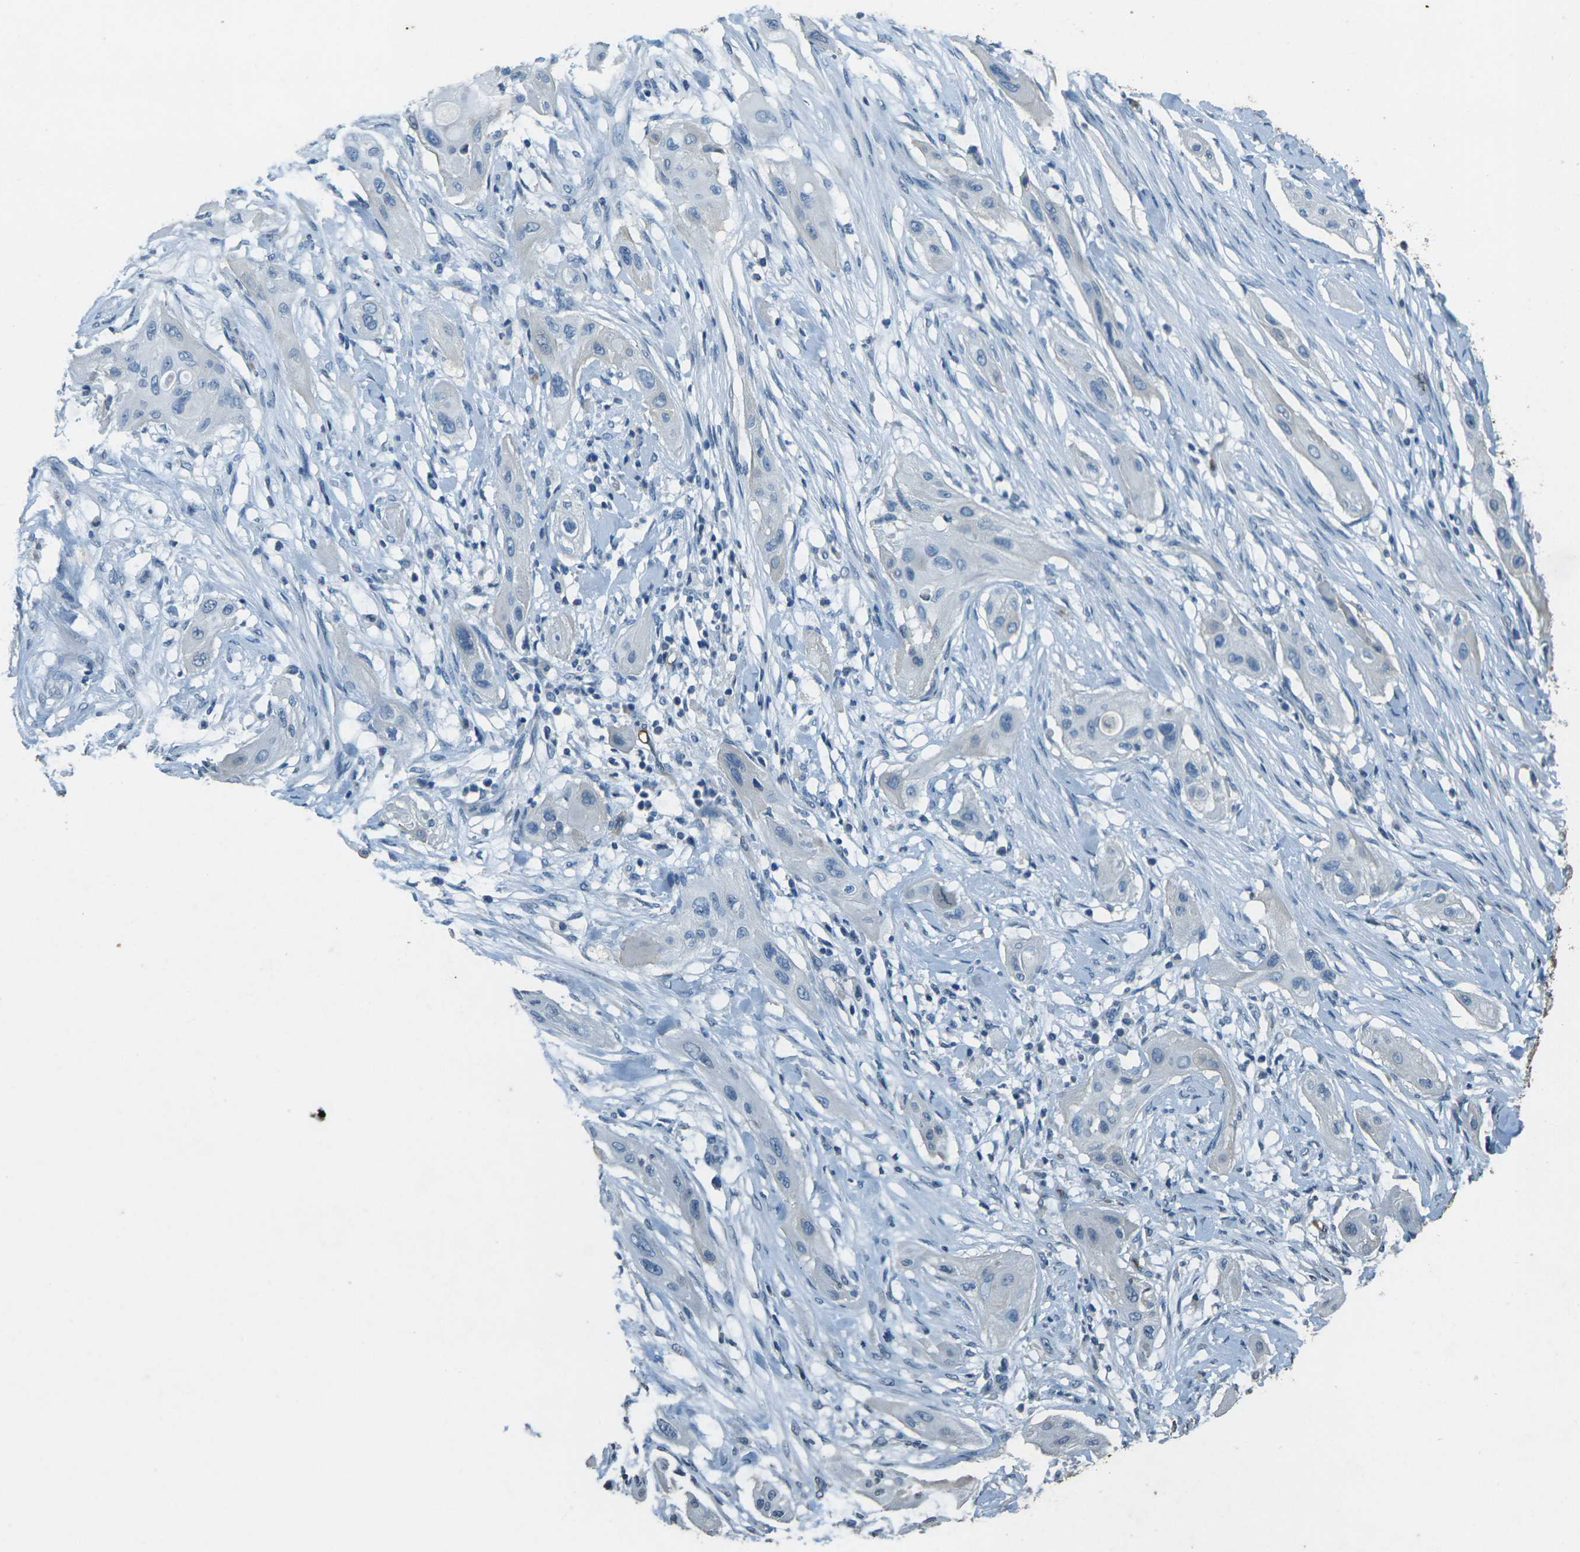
{"staining": {"intensity": "negative", "quantity": "none", "location": "none"}, "tissue": "lung cancer", "cell_type": "Tumor cells", "image_type": "cancer", "snomed": [{"axis": "morphology", "description": "Squamous cell carcinoma, NOS"}, {"axis": "topography", "description": "Lung"}], "caption": "Lung squamous cell carcinoma stained for a protein using IHC shows no positivity tumor cells.", "gene": "HBB", "patient": {"sex": "female", "age": 47}}